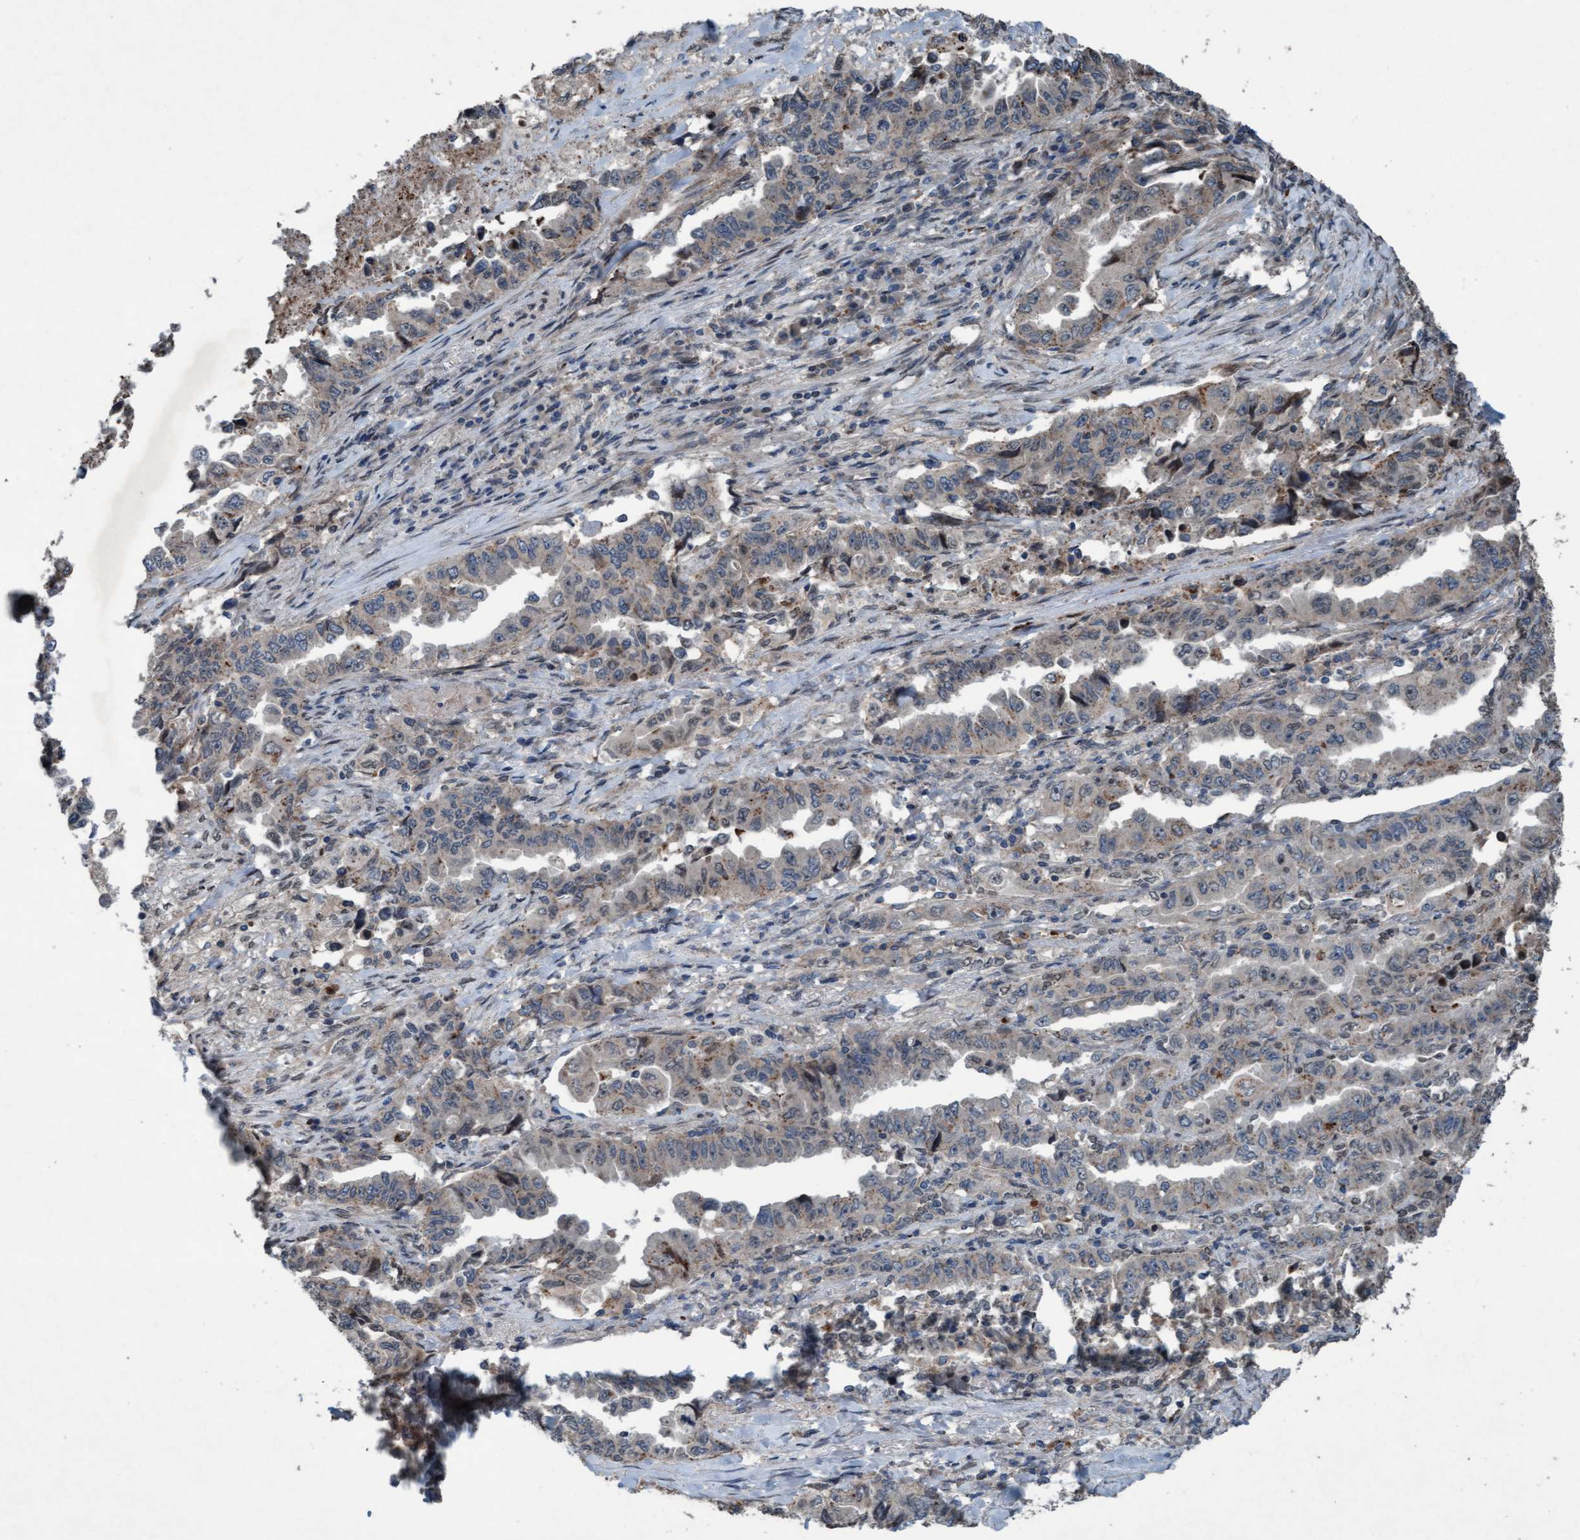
{"staining": {"intensity": "weak", "quantity": "<25%", "location": "cytoplasmic/membranous"}, "tissue": "lung cancer", "cell_type": "Tumor cells", "image_type": "cancer", "snomed": [{"axis": "morphology", "description": "Adenocarcinoma, NOS"}, {"axis": "topography", "description": "Lung"}], "caption": "Tumor cells are negative for protein expression in human adenocarcinoma (lung).", "gene": "PLXNB2", "patient": {"sex": "female", "age": 51}}